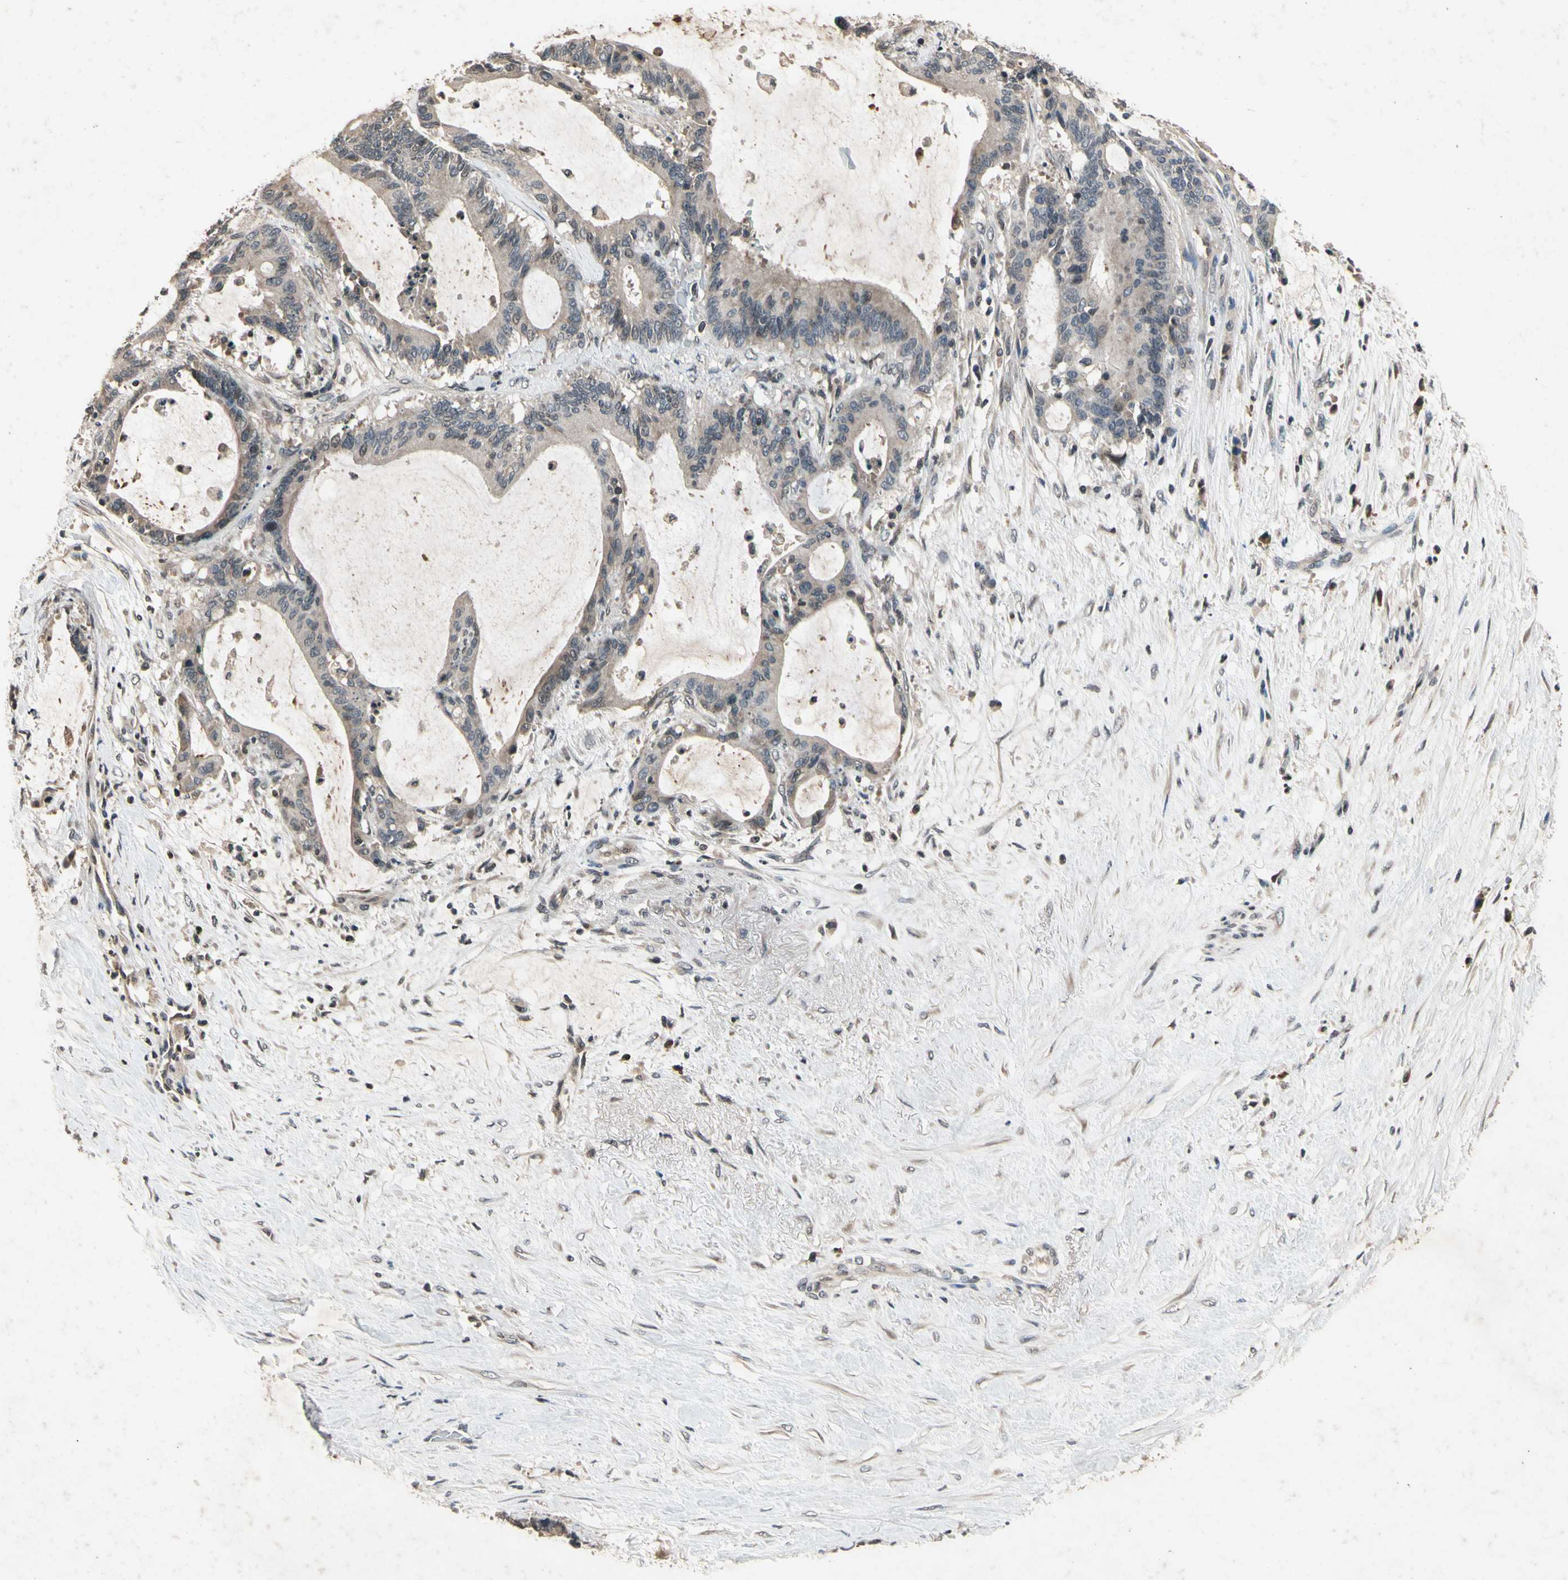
{"staining": {"intensity": "weak", "quantity": "25%-75%", "location": "cytoplasmic/membranous"}, "tissue": "liver cancer", "cell_type": "Tumor cells", "image_type": "cancer", "snomed": [{"axis": "morphology", "description": "Cholangiocarcinoma"}, {"axis": "topography", "description": "Liver"}], "caption": "Immunohistochemistry histopathology image of neoplastic tissue: human liver cancer stained using immunohistochemistry (IHC) reveals low levels of weak protein expression localized specifically in the cytoplasmic/membranous of tumor cells, appearing as a cytoplasmic/membranous brown color.", "gene": "DPY19L3", "patient": {"sex": "female", "age": 73}}